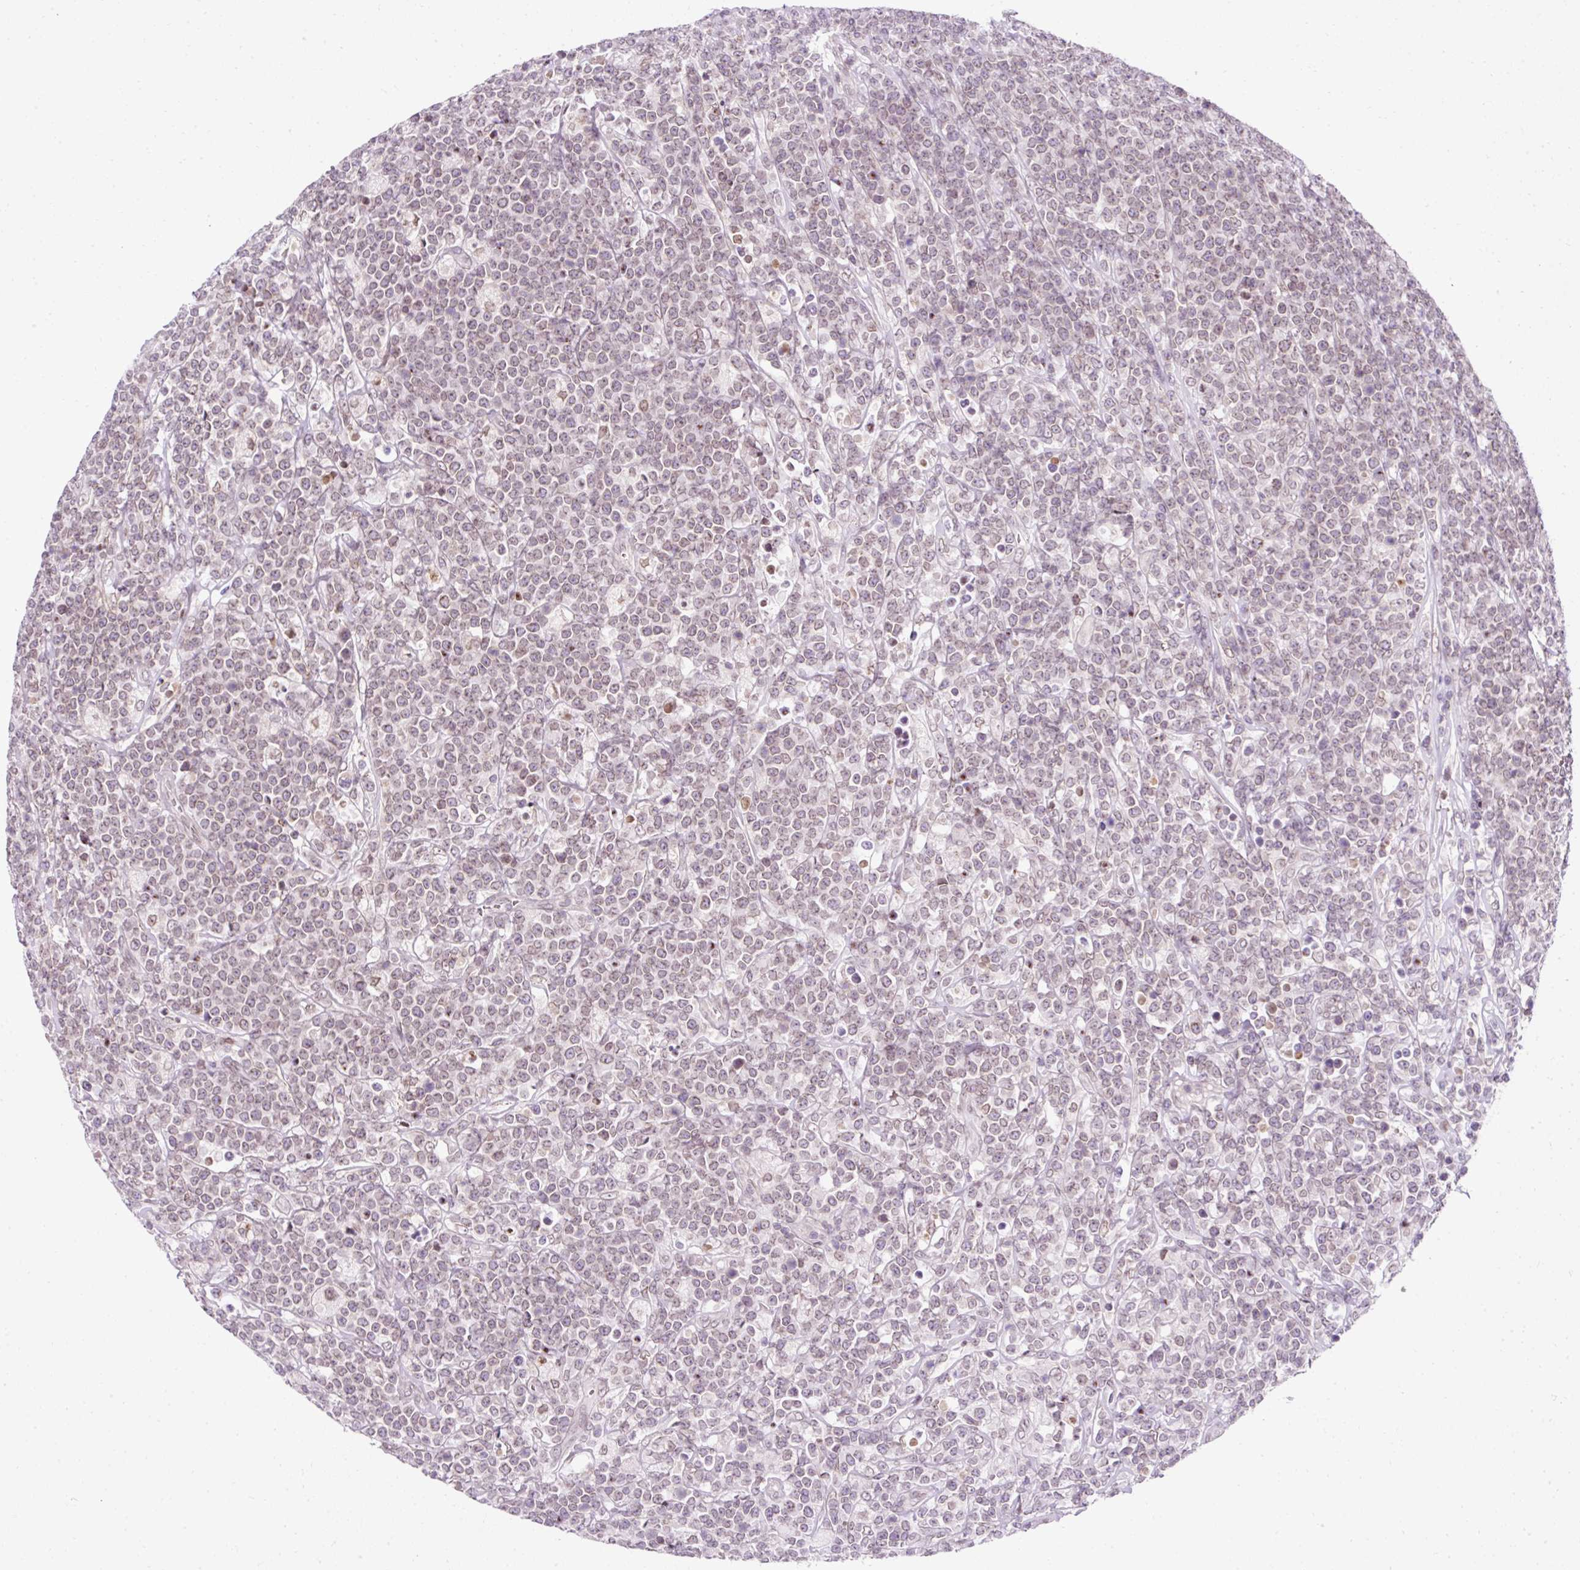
{"staining": {"intensity": "weak", "quantity": ">75%", "location": "cytoplasmic/membranous,nuclear"}, "tissue": "lymphoma", "cell_type": "Tumor cells", "image_type": "cancer", "snomed": [{"axis": "morphology", "description": "Malignant lymphoma, non-Hodgkin's type, High grade"}, {"axis": "topography", "description": "Small intestine"}], "caption": "Protein positivity by immunohistochemistry (IHC) reveals weak cytoplasmic/membranous and nuclear expression in approximately >75% of tumor cells in high-grade malignant lymphoma, non-Hodgkin's type. Immunohistochemistry (ihc) stains the protein in brown and the nuclei are stained blue.", "gene": "ZNF610", "patient": {"sex": "male", "age": 8}}